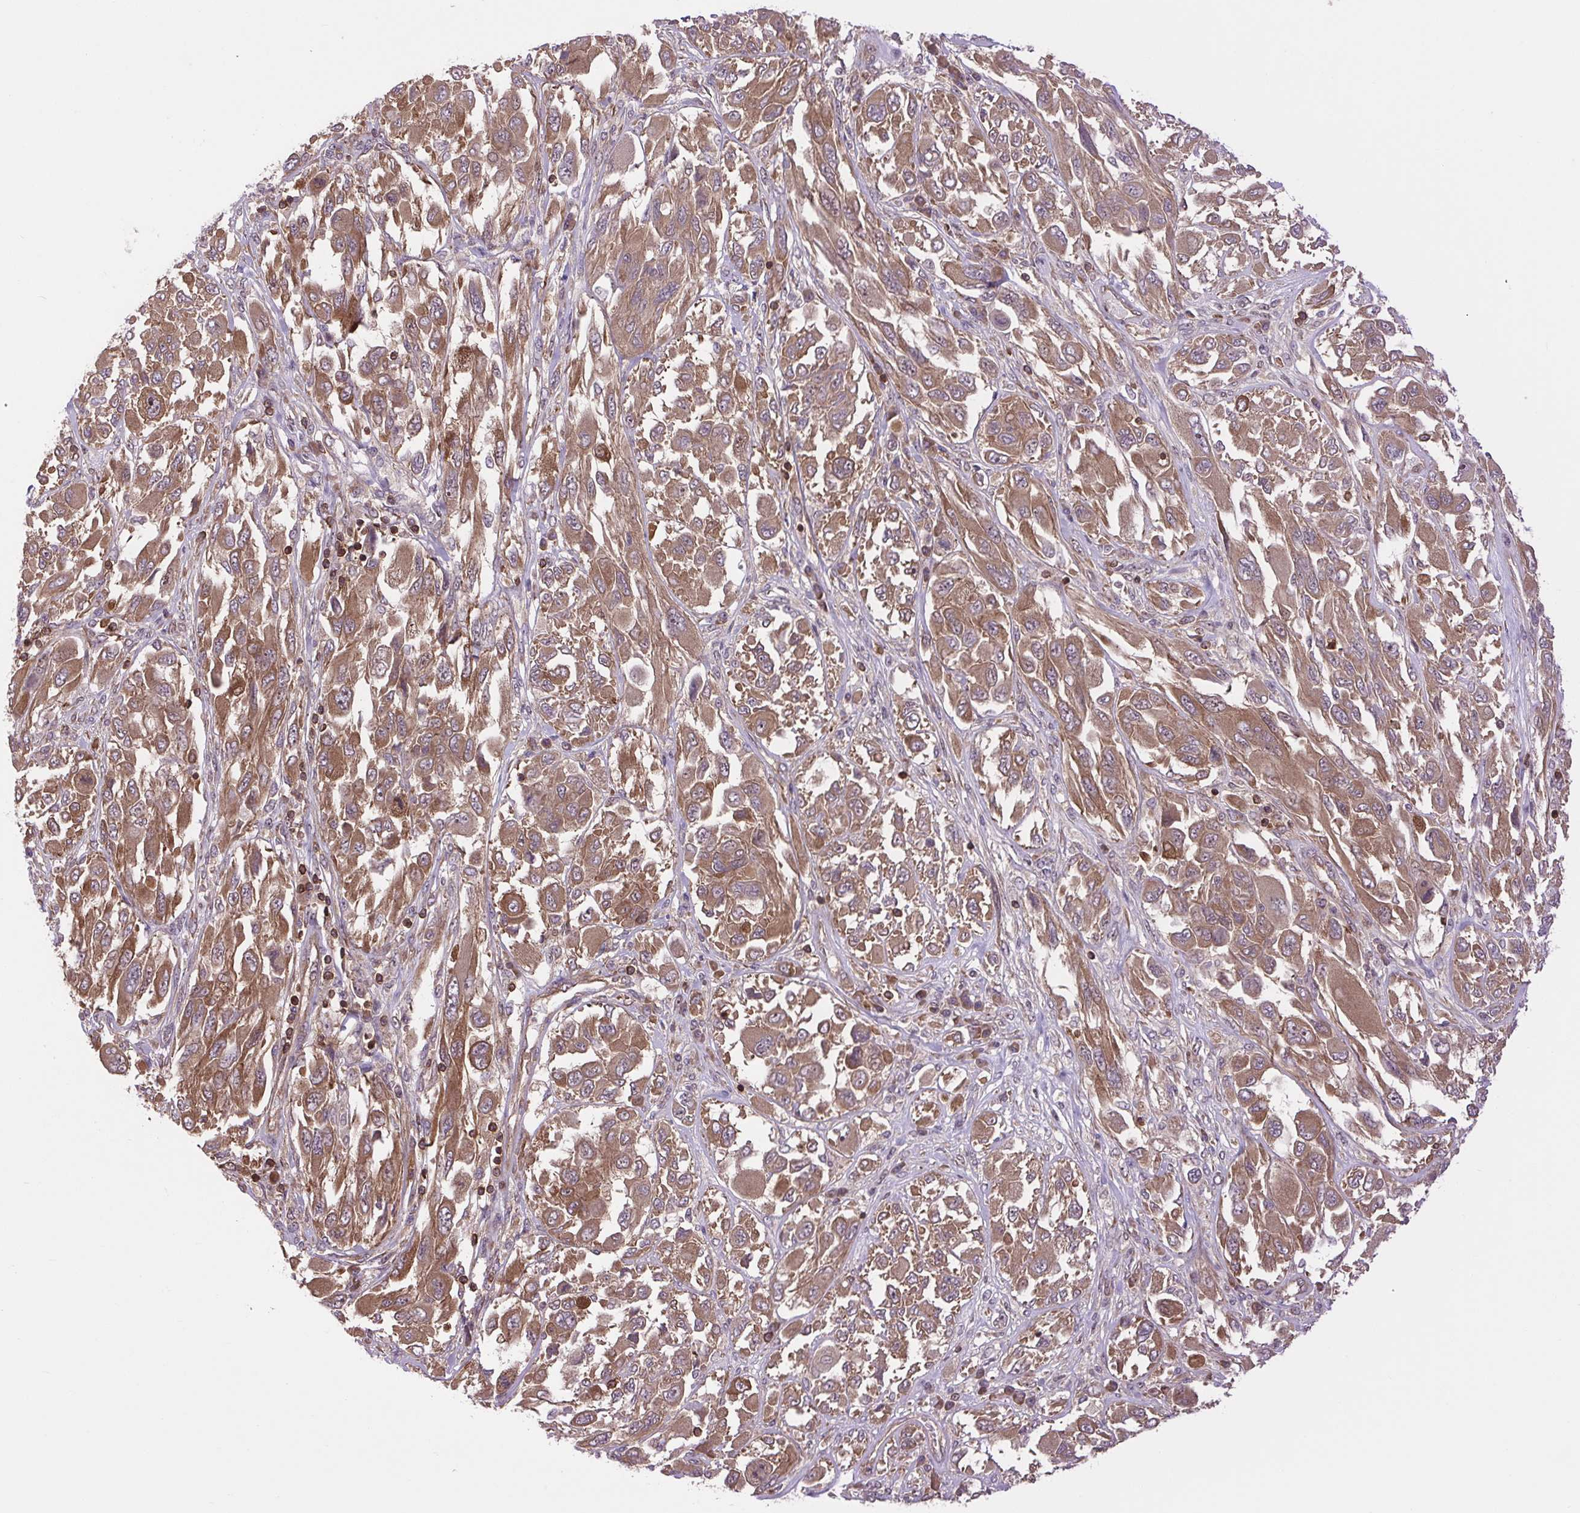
{"staining": {"intensity": "moderate", "quantity": ">75%", "location": "cytoplasmic/membranous"}, "tissue": "melanoma", "cell_type": "Tumor cells", "image_type": "cancer", "snomed": [{"axis": "morphology", "description": "Malignant melanoma, NOS"}, {"axis": "topography", "description": "Skin"}], "caption": "Brown immunohistochemical staining in melanoma exhibits moderate cytoplasmic/membranous positivity in approximately >75% of tumor cells.", "gene": "PLCG1", "patient": {"sex": "female", "age": 91}}